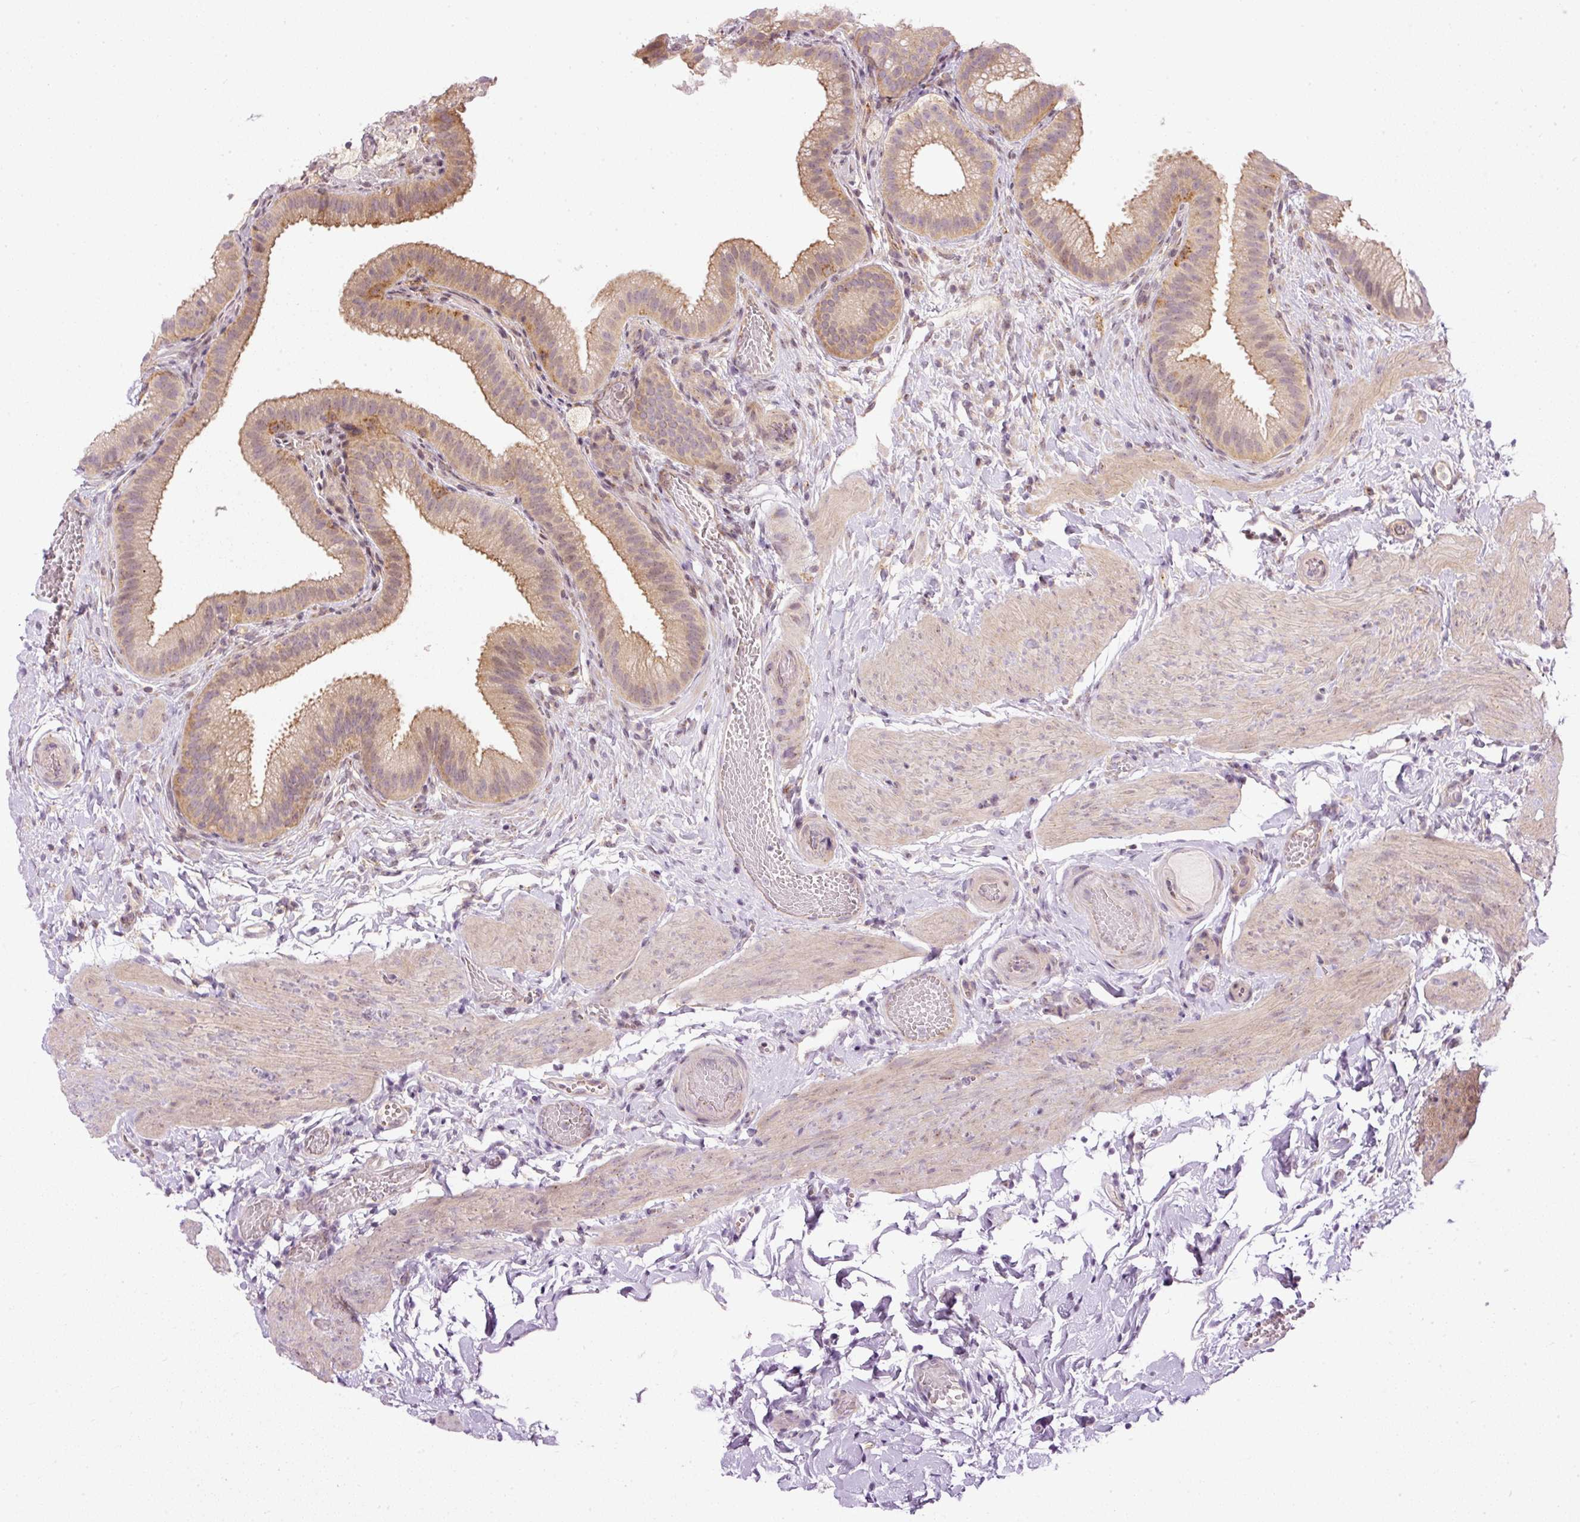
{"staining": {"intensity": "moderate", "quantity": ">75%", "location": "cytoplasmic/membranous"}, "tissue": "gallbladder", "cell_type": "Glandular cells", "image_type": "normal", "snomed": [{"axis": "morphology", "description": "Normal tissue, NOS"}, {"axis": "topography", "description": "Gallbladder"}], "caption": "Immunohistochemical staining of unremarkable gallbladder reveals moderate cytoplasmic/membranous protein expression in about >75% of glandular cells. (brown staining indicates protein expression, while blue staining denotes nuclei).", "gene": "MZT2A", "patient": {"sex": "female", "age": 63}}